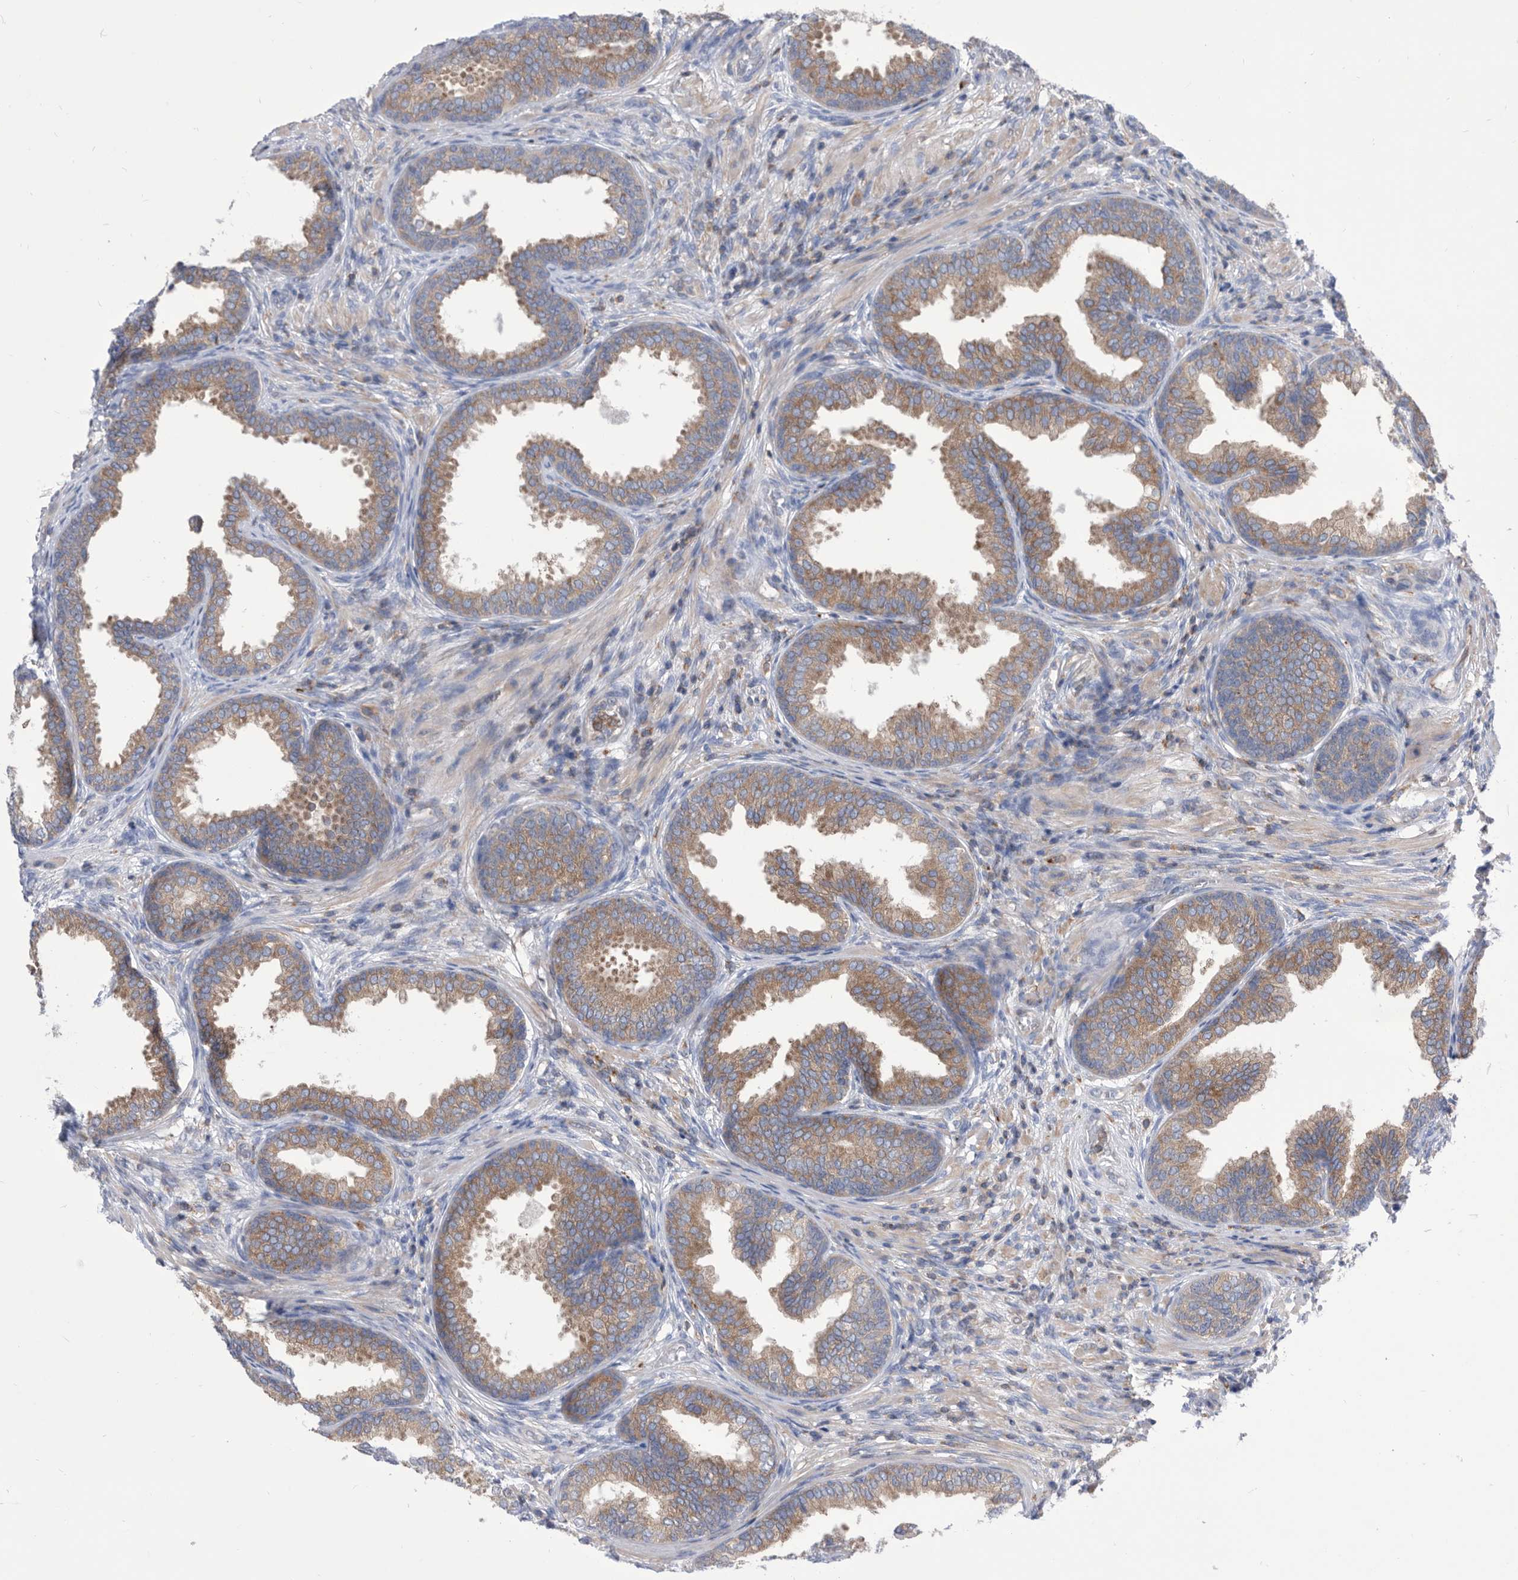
{"staining": {"intensity": "moderate", "quantity": "25%-75%", "location": "cytoplasmic/membranous"}, "tissue": "prostate", "cell_type": "Glandular cells", "image_type": "normal", "snomed": [{"axis": "morphology", "description": "Normal tissue, NOS"}, {"axis": "topography", "description": "Prostate"}], "caption": "High-magnification brightfield microscopy of benign prostate stained with DAB (brown) and counterstained with hematoxylin (blue). glandular cells exhibit moderate cytoplasmic/membranous expression is identified in about25%-75% of cells.", "gene": "SMG7", "patient": {"sex": "male", "age": 76}}